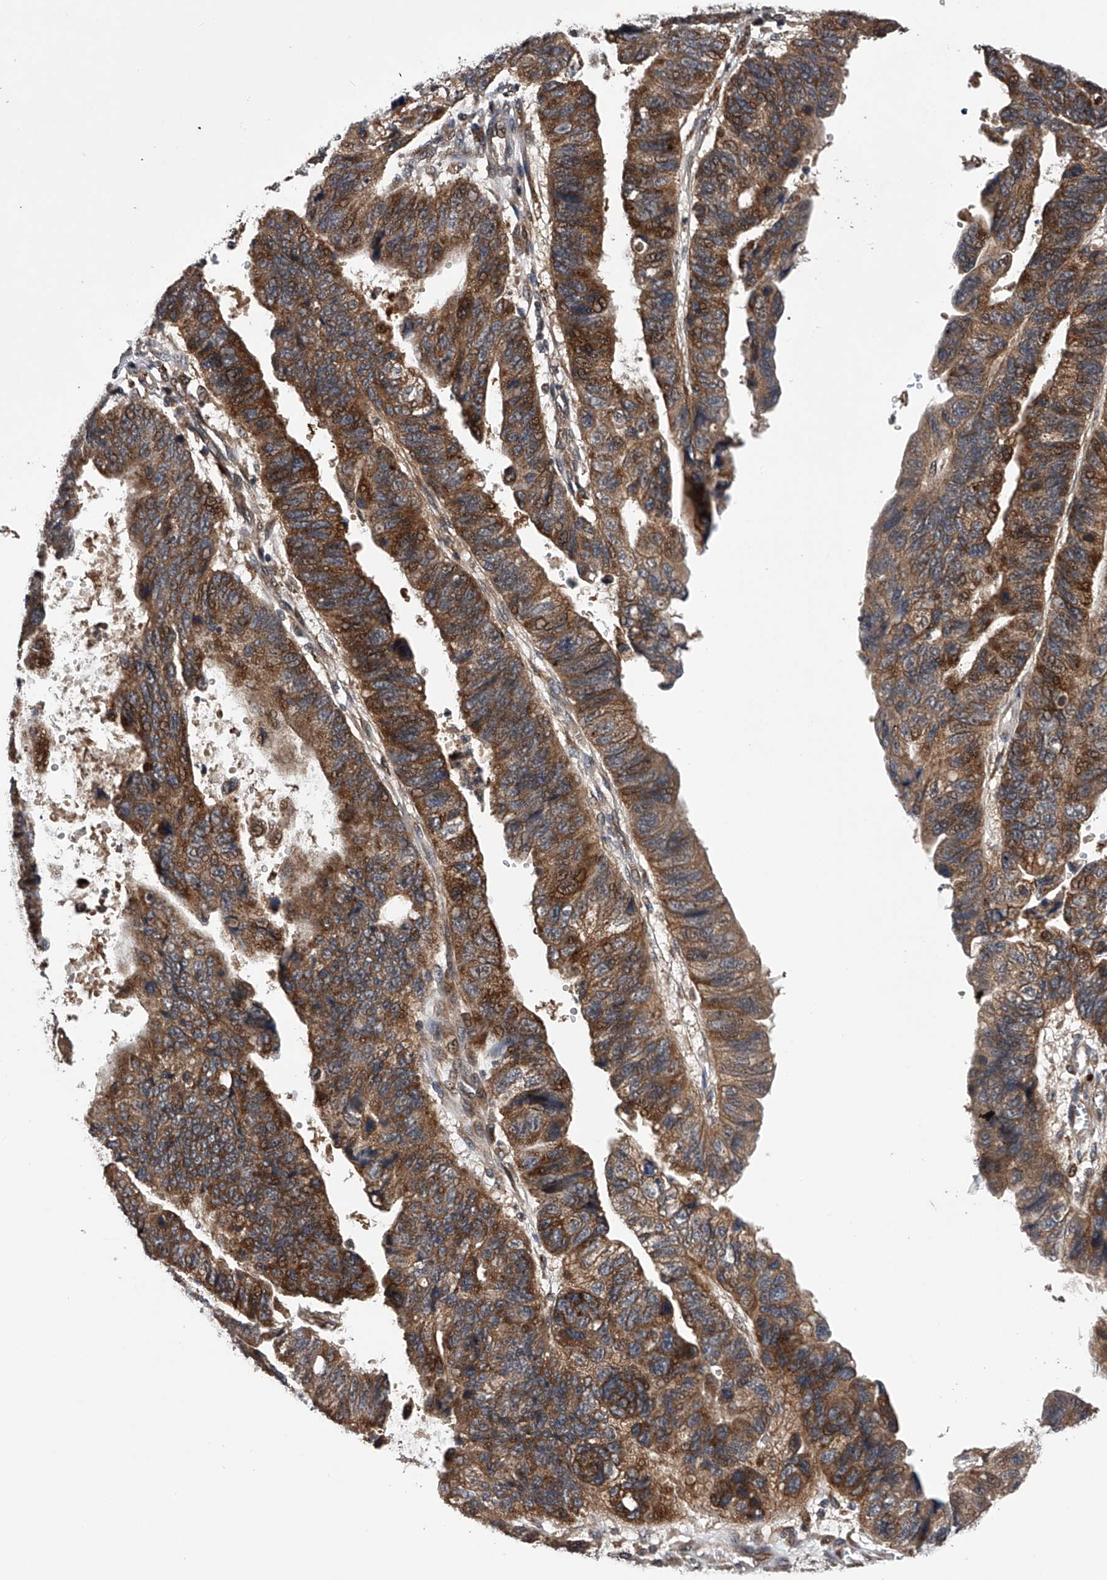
{"staining": {"intensity": "moderate", "quantity": ">75%", "location": "cytoplasmic/membranous,nuclear"}, "tissue": "stomach cancer", "cell_type": "Tumor cells", "image_type": "cancer", "snomed": [{"axis": "morphology", "description": "Adenocarcinoma, NOS"}, {"axis": "topography", "description": "Stomach"}], "caption": "An immunohistochemistry image of neoplastic tissue is shown. Protein staining in brown labels moderate cytoplasmic/membranous and nuclear positivity in stomach cancer (adenocarcinoma) within tumor cells.", "gene": "MAP3K11", "patient": {"sex": "male", "age": 59}}